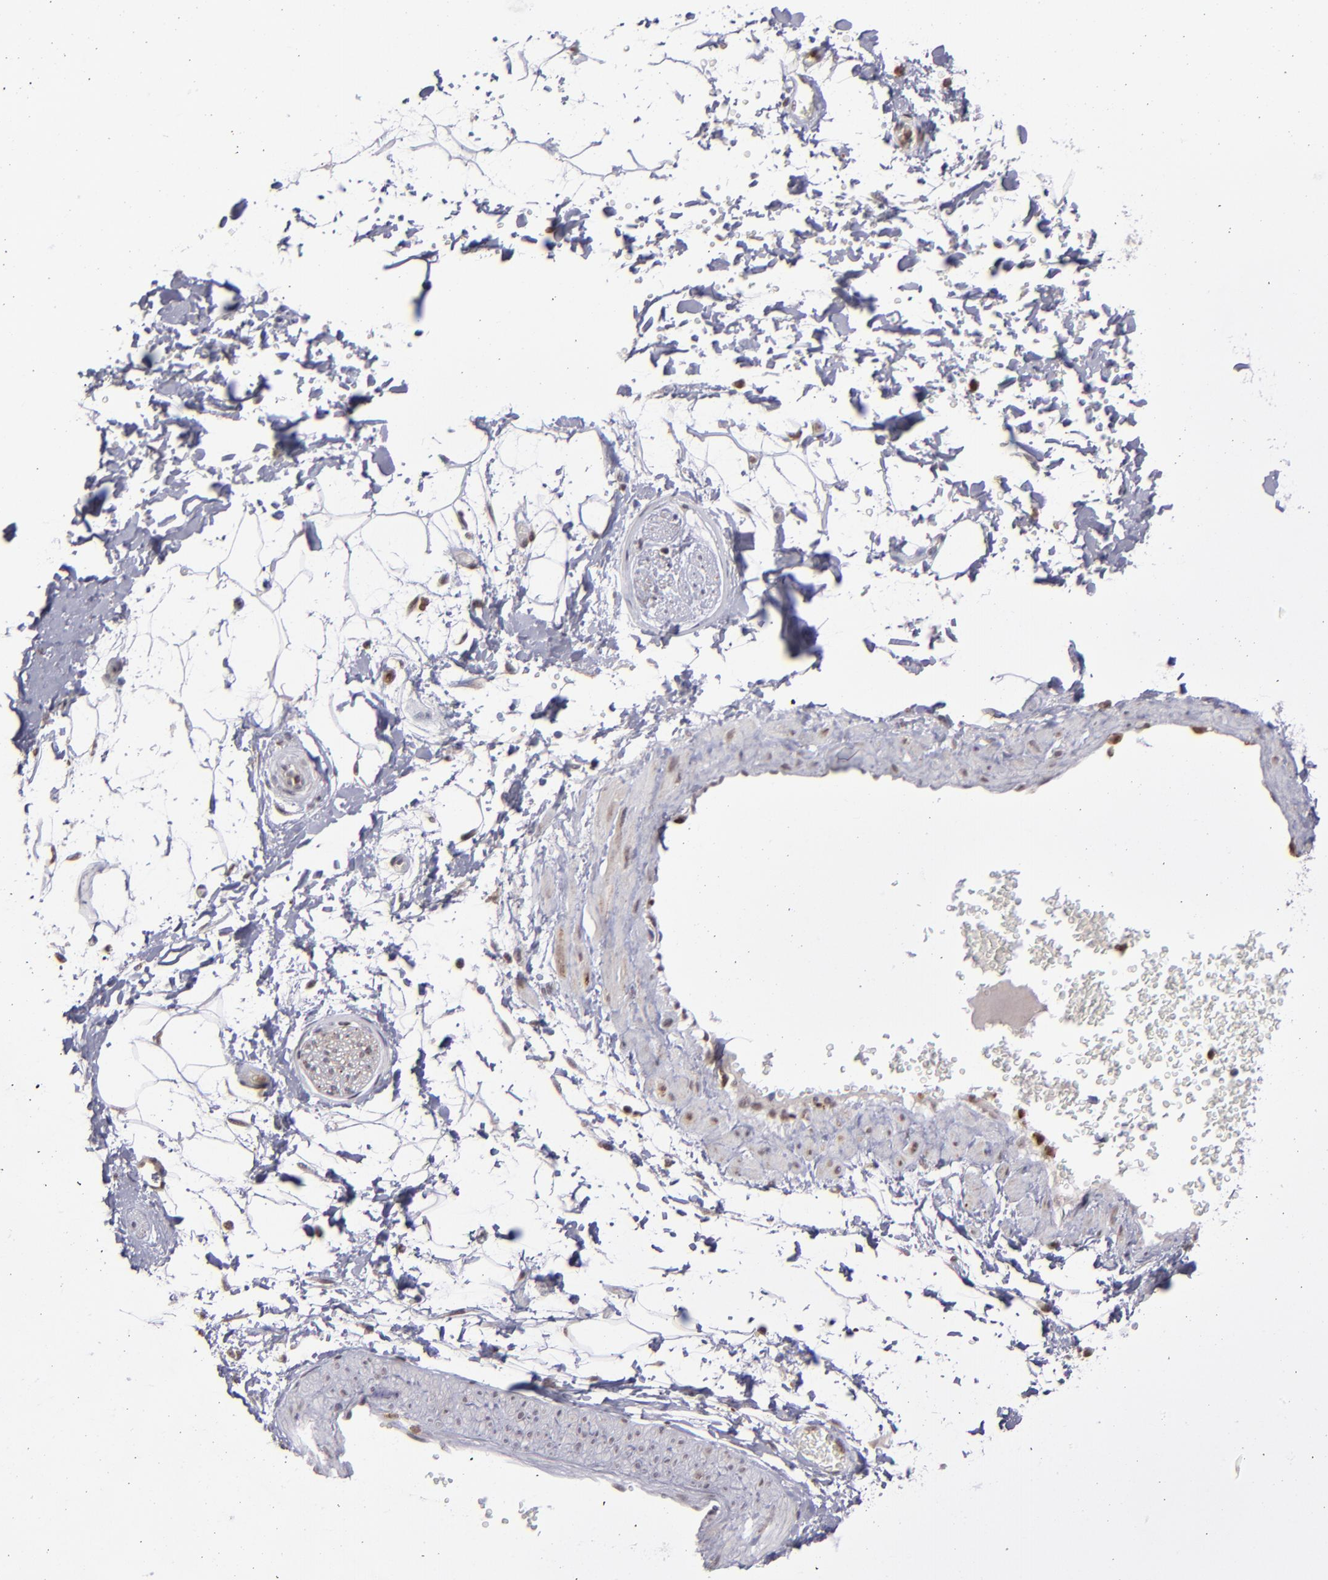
{"staining": {"intensity": "moderate", "quantity": ">75%", "location": "nuclear"}, "tissue": "adipose tissue", "cell_type": "Adipocytes", "image_type": "normal", "snomed": [{"axis": "morphology", "description": "Normal tissue, NOS"}, {"axis": "topography", "description": "Soft tissue"}], "caption": "Adipose tissue stained with IHC shows moderate nuclear positivity in approximately >75% of adipocytes.", "gene": "RREB1", "patient": {"sex": "male", "age": 72}}